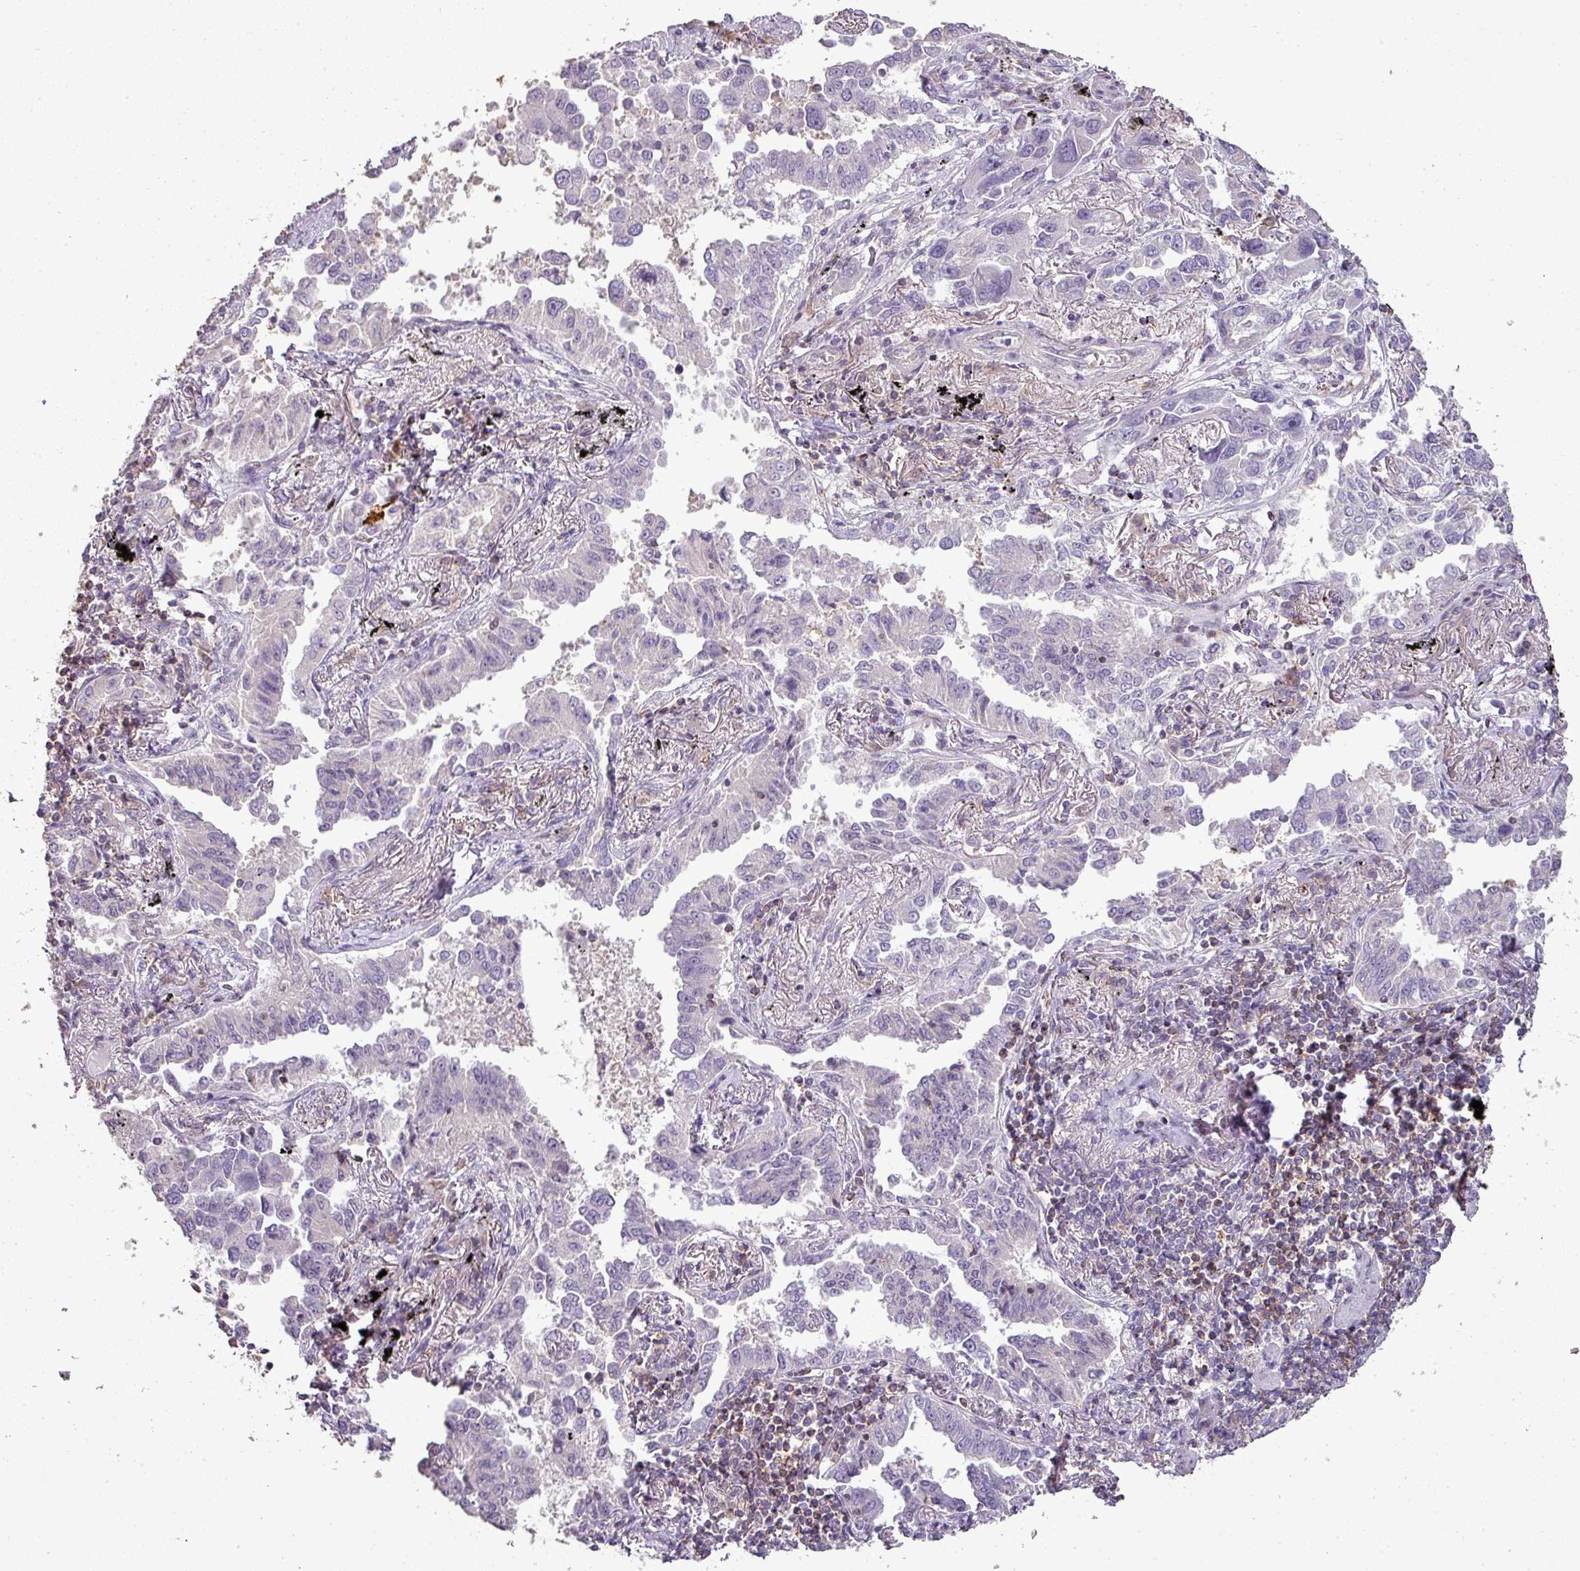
{"staining": {"intensity": "negative", "quantity": "none", "location": "none"}, "tissue": "lung cancer", "cell_type": "Tumor cells", "image_type": "cancer", "snomed": [{"axis": "morphology", "description": "Adenocarcinoma, NOS"}, {"axis": "topography", "description": "Lung"}], "caption": "This is an IHC histopathology image of human lung cancer (adenocarcinoma). There is no positivity in tumor cells.", "gene": "LY9", "patient": {"sex": "male", "age": 67}}